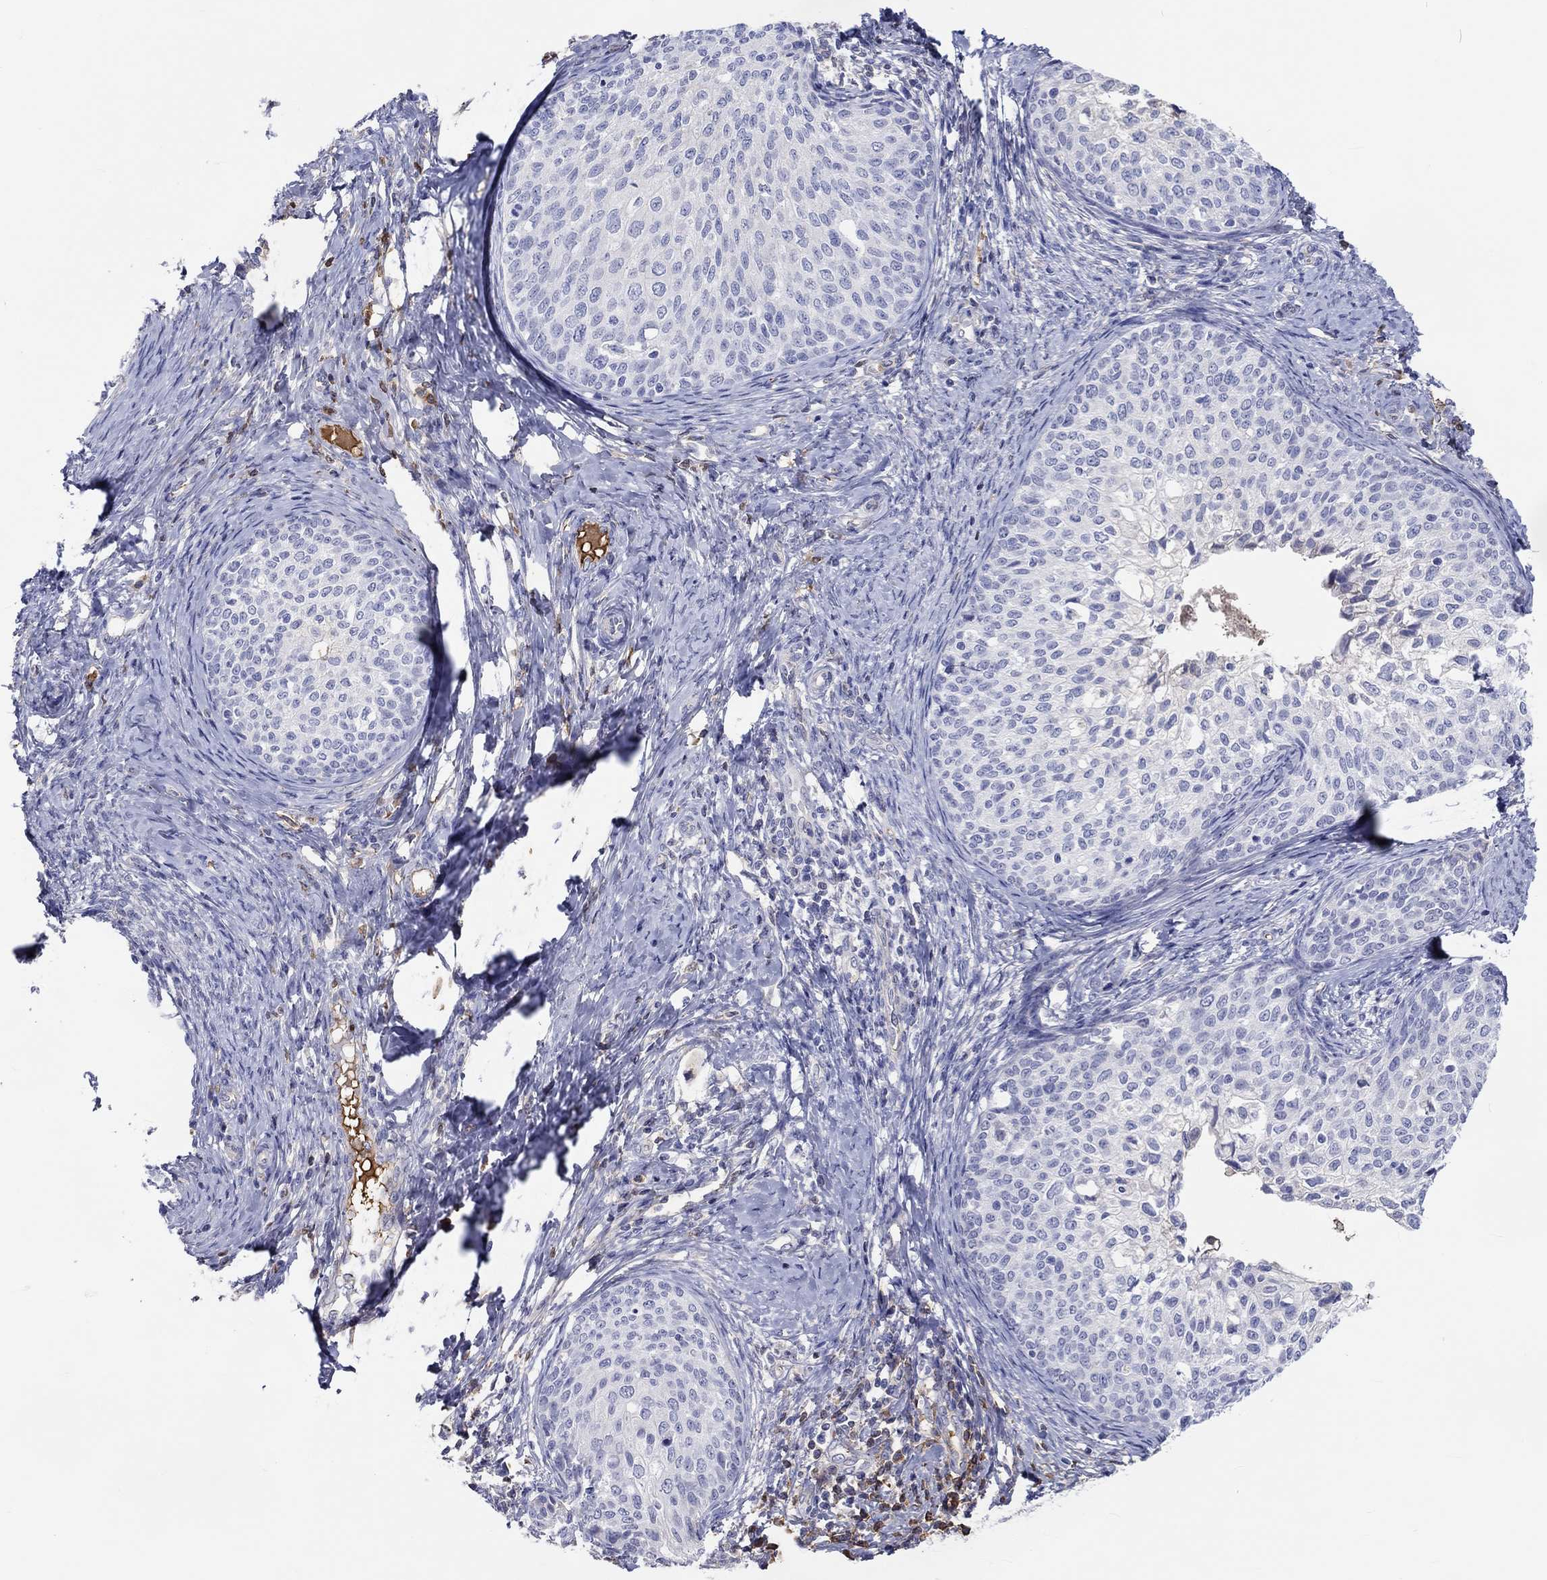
{"staining": {"intensity": "negative", "quantity": "none", "location": "none"}, "tissue": "cervical cancer", "cell_type": "Tumor cells", "image_type": "cancer", "snomed": [{"axis": "morphology", "description": "Squamous cell carcinoma, NOS"}, {"axis": "topography", "description": "Cervix"}], "caption": "IHC of squamous cell carcinoma (cervical) shows no positivity in tumor cells.", "gene": "CDY2B", "patient": {"sex": "female", "age": 51}}